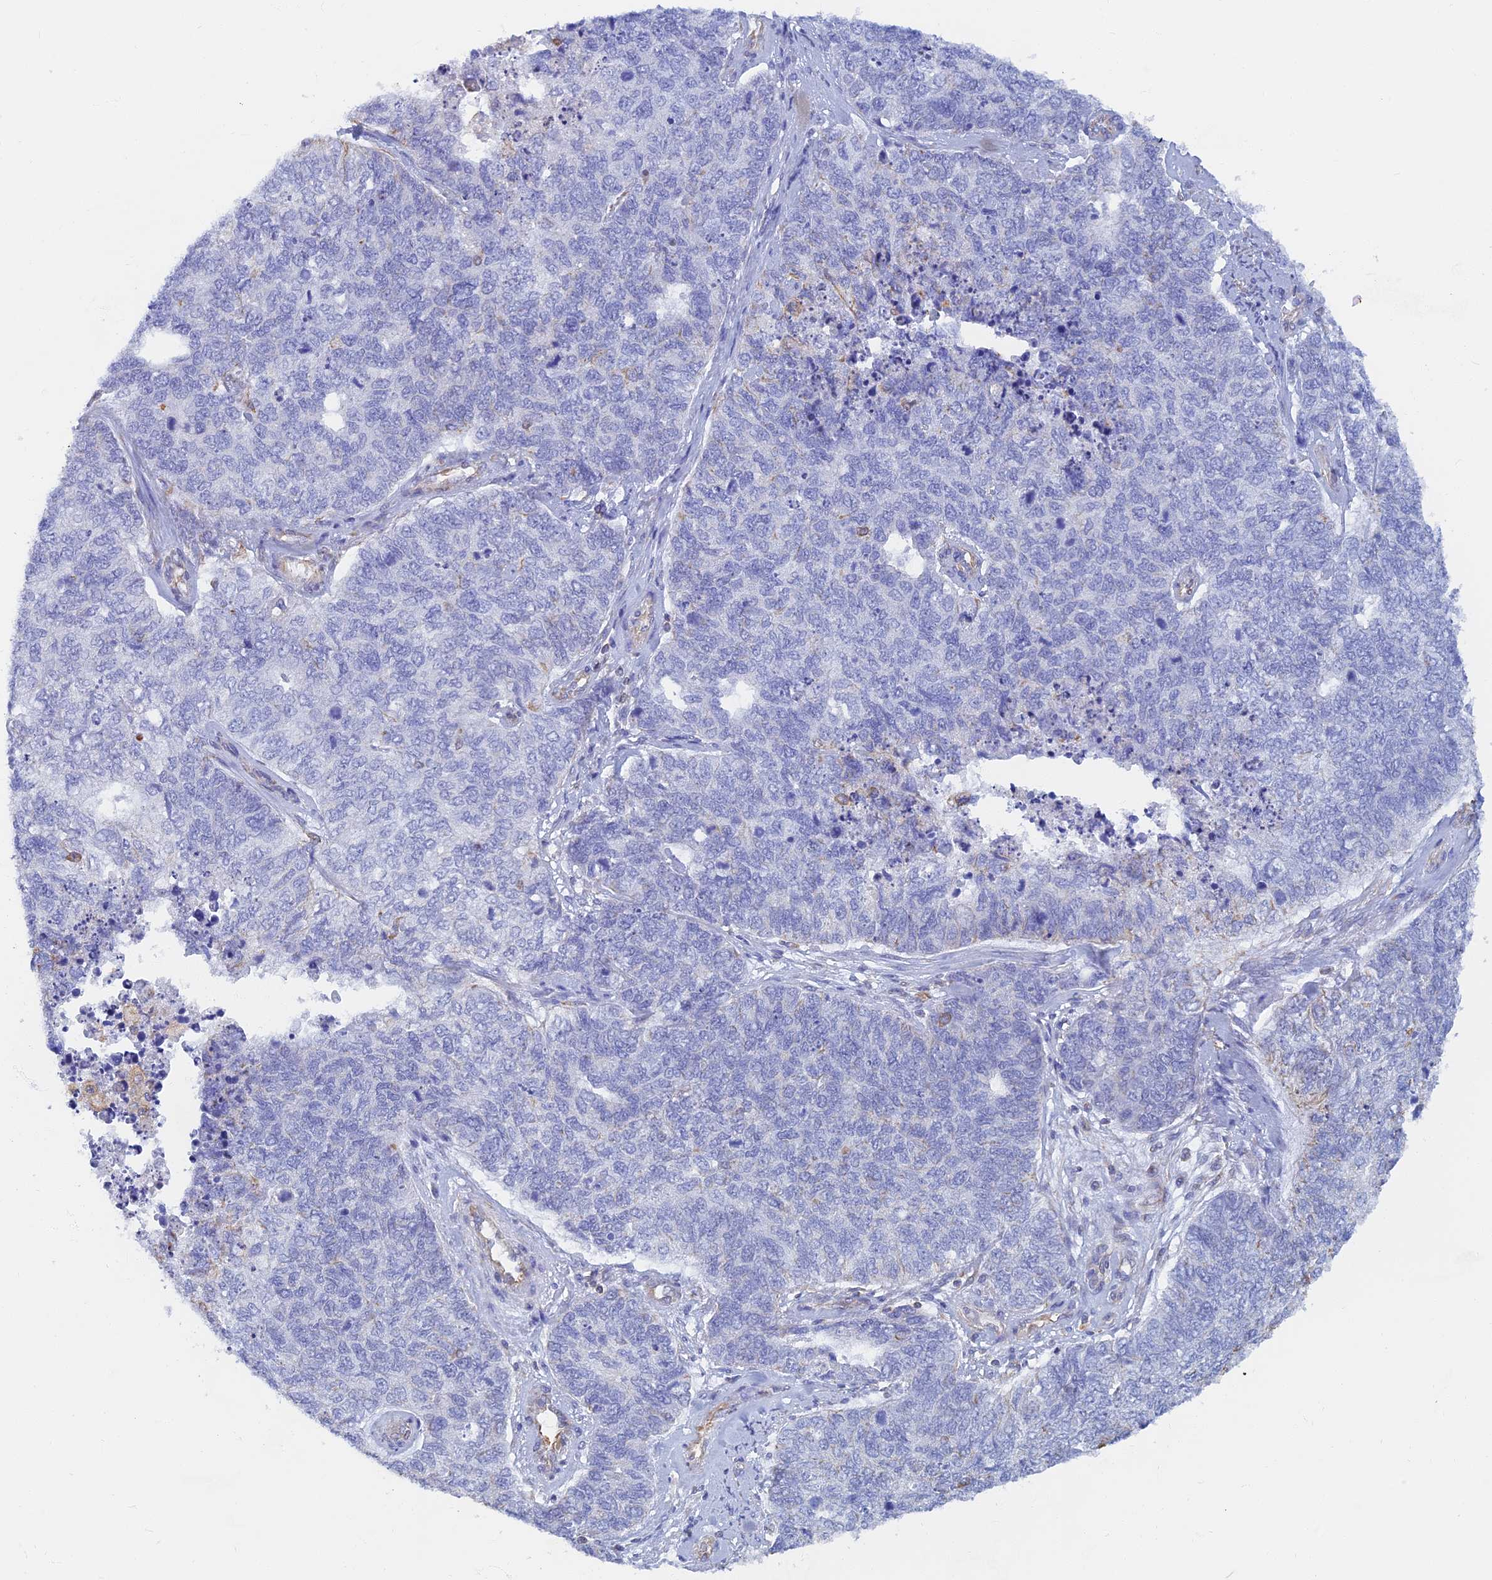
{"staining": {"intensity": "negative", "quantity": "none", "location": "none"}, "tissue": "cervical cancer", "cell_type": "Tumor cells", "image_type": "cancer", "snomed": [{"axis": "morphology", "description": "Squamous cell carcinoma, NOS"}, {"axis": "topography", "description": "Cervix"}], "caption": "Immunohistochemistry (IHC) micrograph of human squamous cell carcinoma (cervical) stained for a protein (brown), which demonstrates no expression in tumor cells.", "gene": "RMC1", "patient": {"sex": "female", "age": 63}}